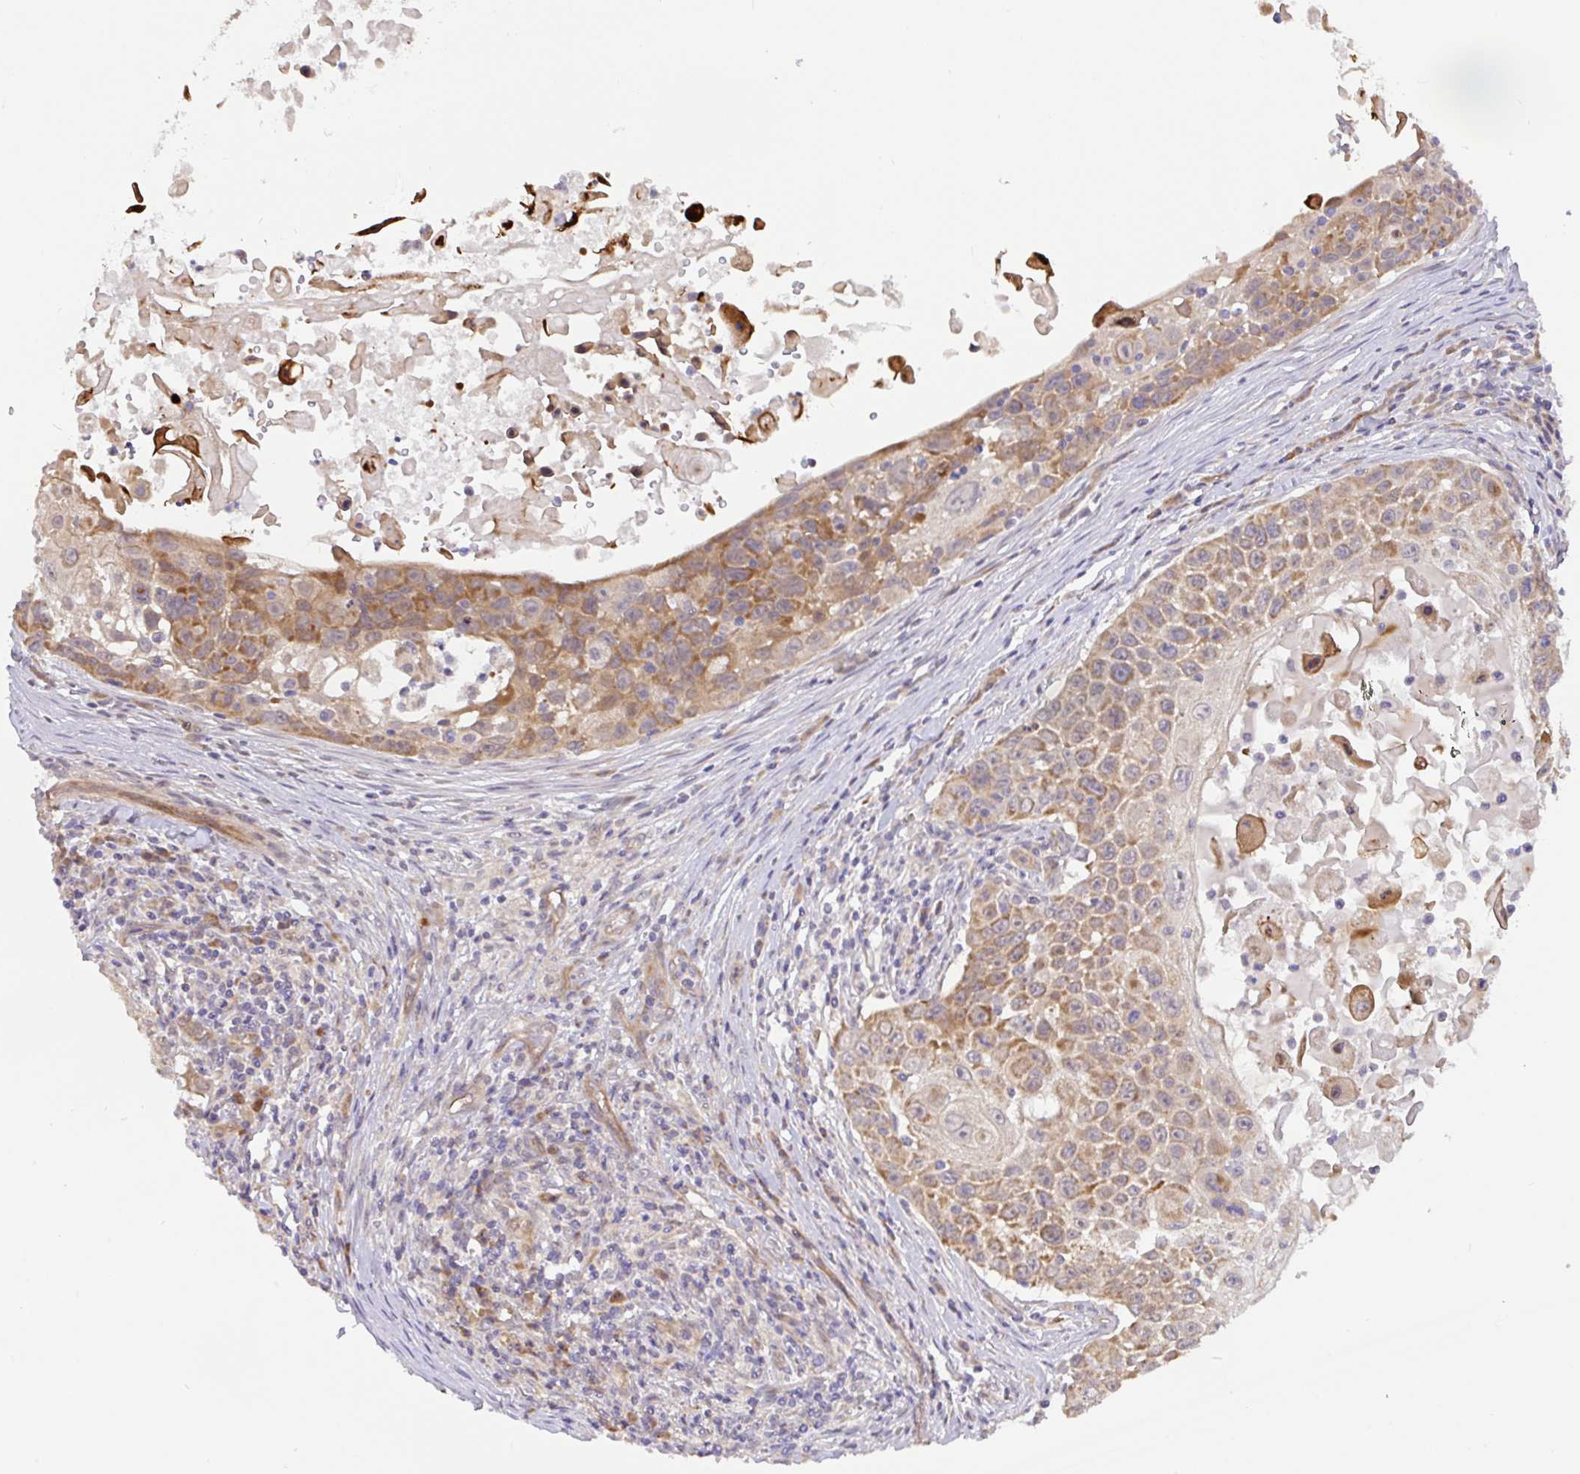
{"staining": {"intensity": "weak", "quantity": ">75%", "location": "cytoplasmic/membranous"}, "tissue": "skin cancer", "cell_type": "Tumor cells", "image_type": "cancer", "snomed": [{"axis": "morphology", "description": "Squamous cell carcinoma, NOS"}, {"axis": "topography", "description": "Skin"}], "caption": "The histopathology image demonstrates immunohistochemical staining of squamous cell carcinoma (skin). There is weak cytoplasmic/membranous expression is identified in about >75% of tumor cells. (DAB IHC, brown staining for protein, blue staining for nuclei).", "gene": "DLEU7", "patient": {"sex": "male", "age": 24}}